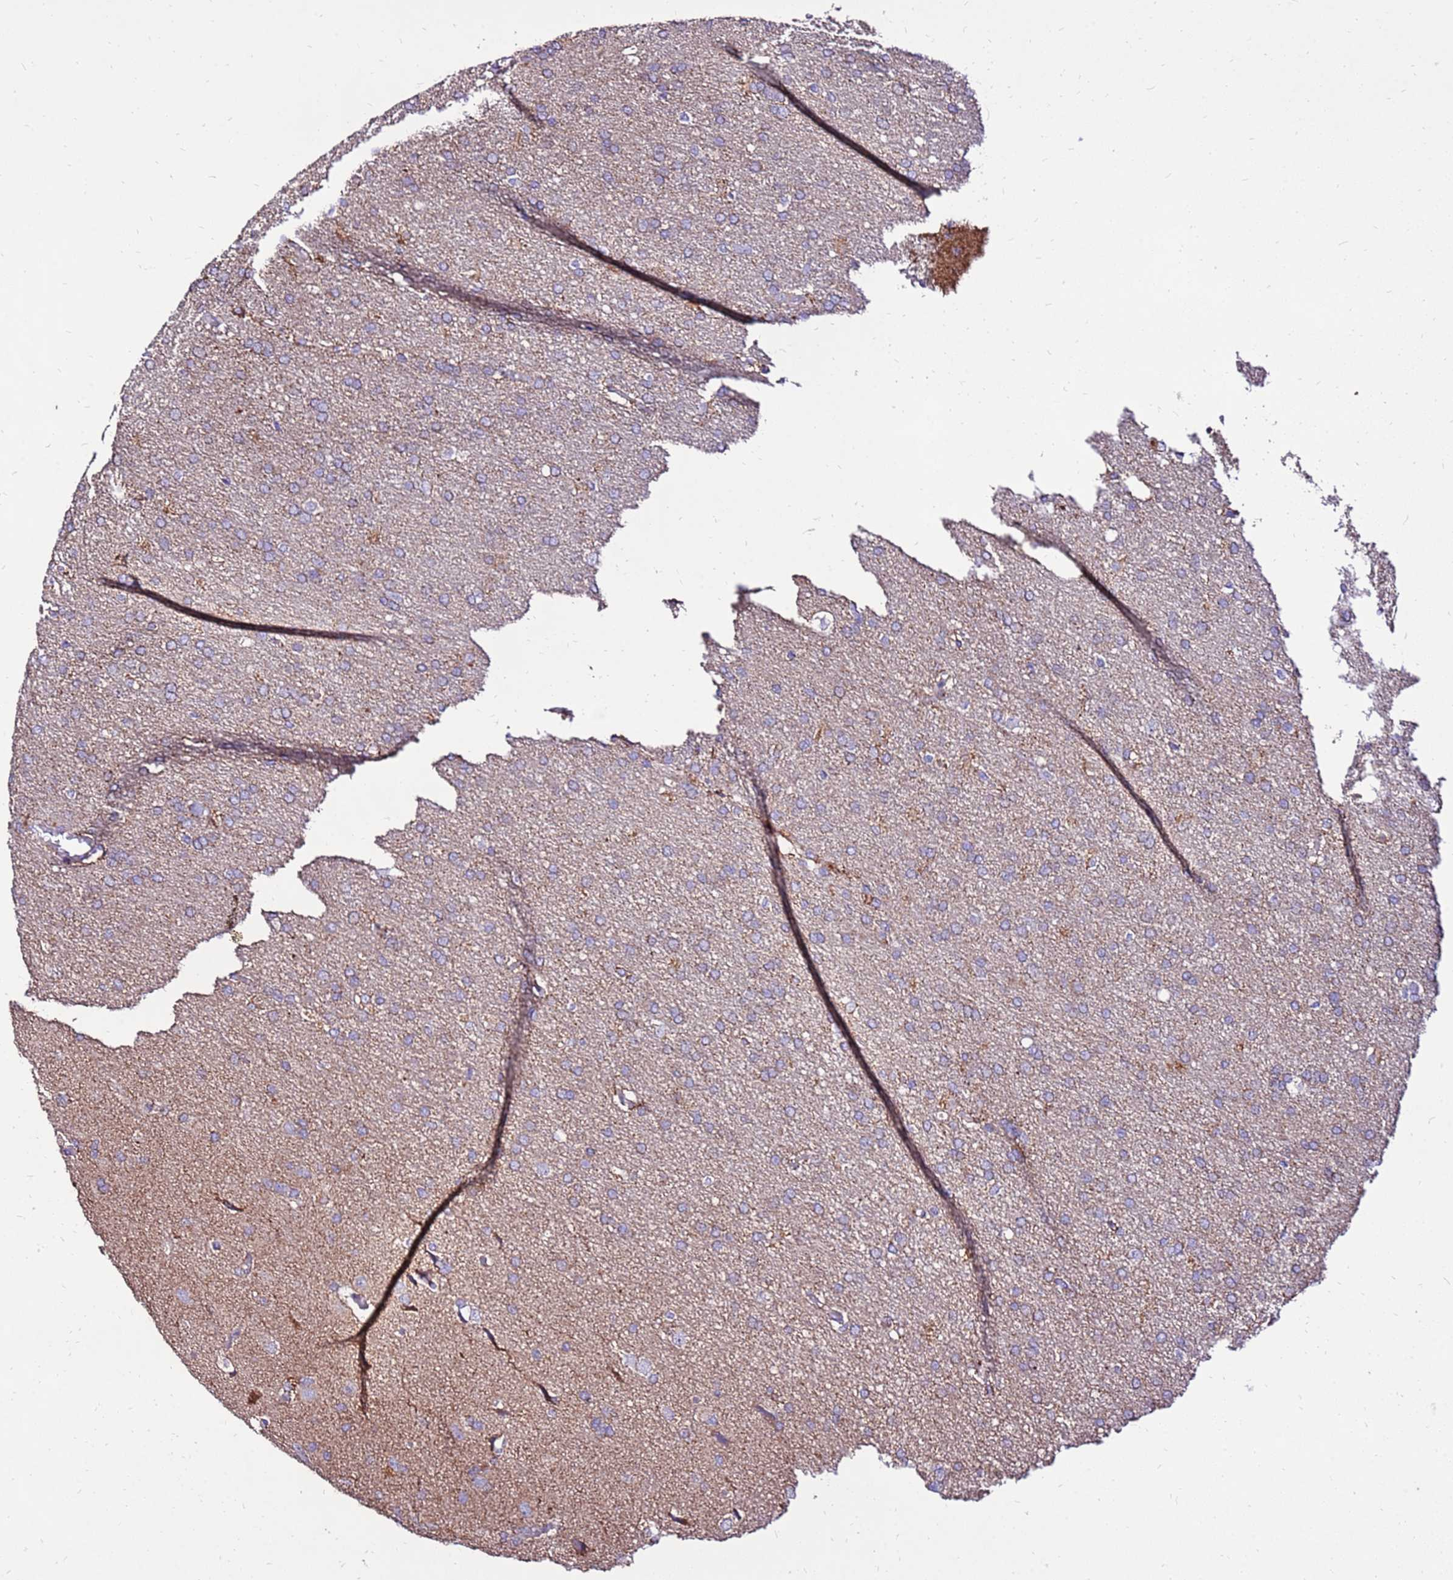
{"staining": {"intensity": "moderate", "quantity": "<25%", "location": "cytoplasmic/membranous"}, "tissue": "glioma", "cell_type": "Tumor cells", "image_type": "cancer", "snomed": [{"axis": "morphology", "description": "Glioma, malignant, High grade"}, {"axis": "topography", "description": "Brain"}], "caption": "Human glioma stained for a protein (brown) displays moderate cytoplasmic/membranous positive staining in about <25% of tumor cells.", "gene": "TMEM106C", "patient": {"sex": "male", "age": 72}}